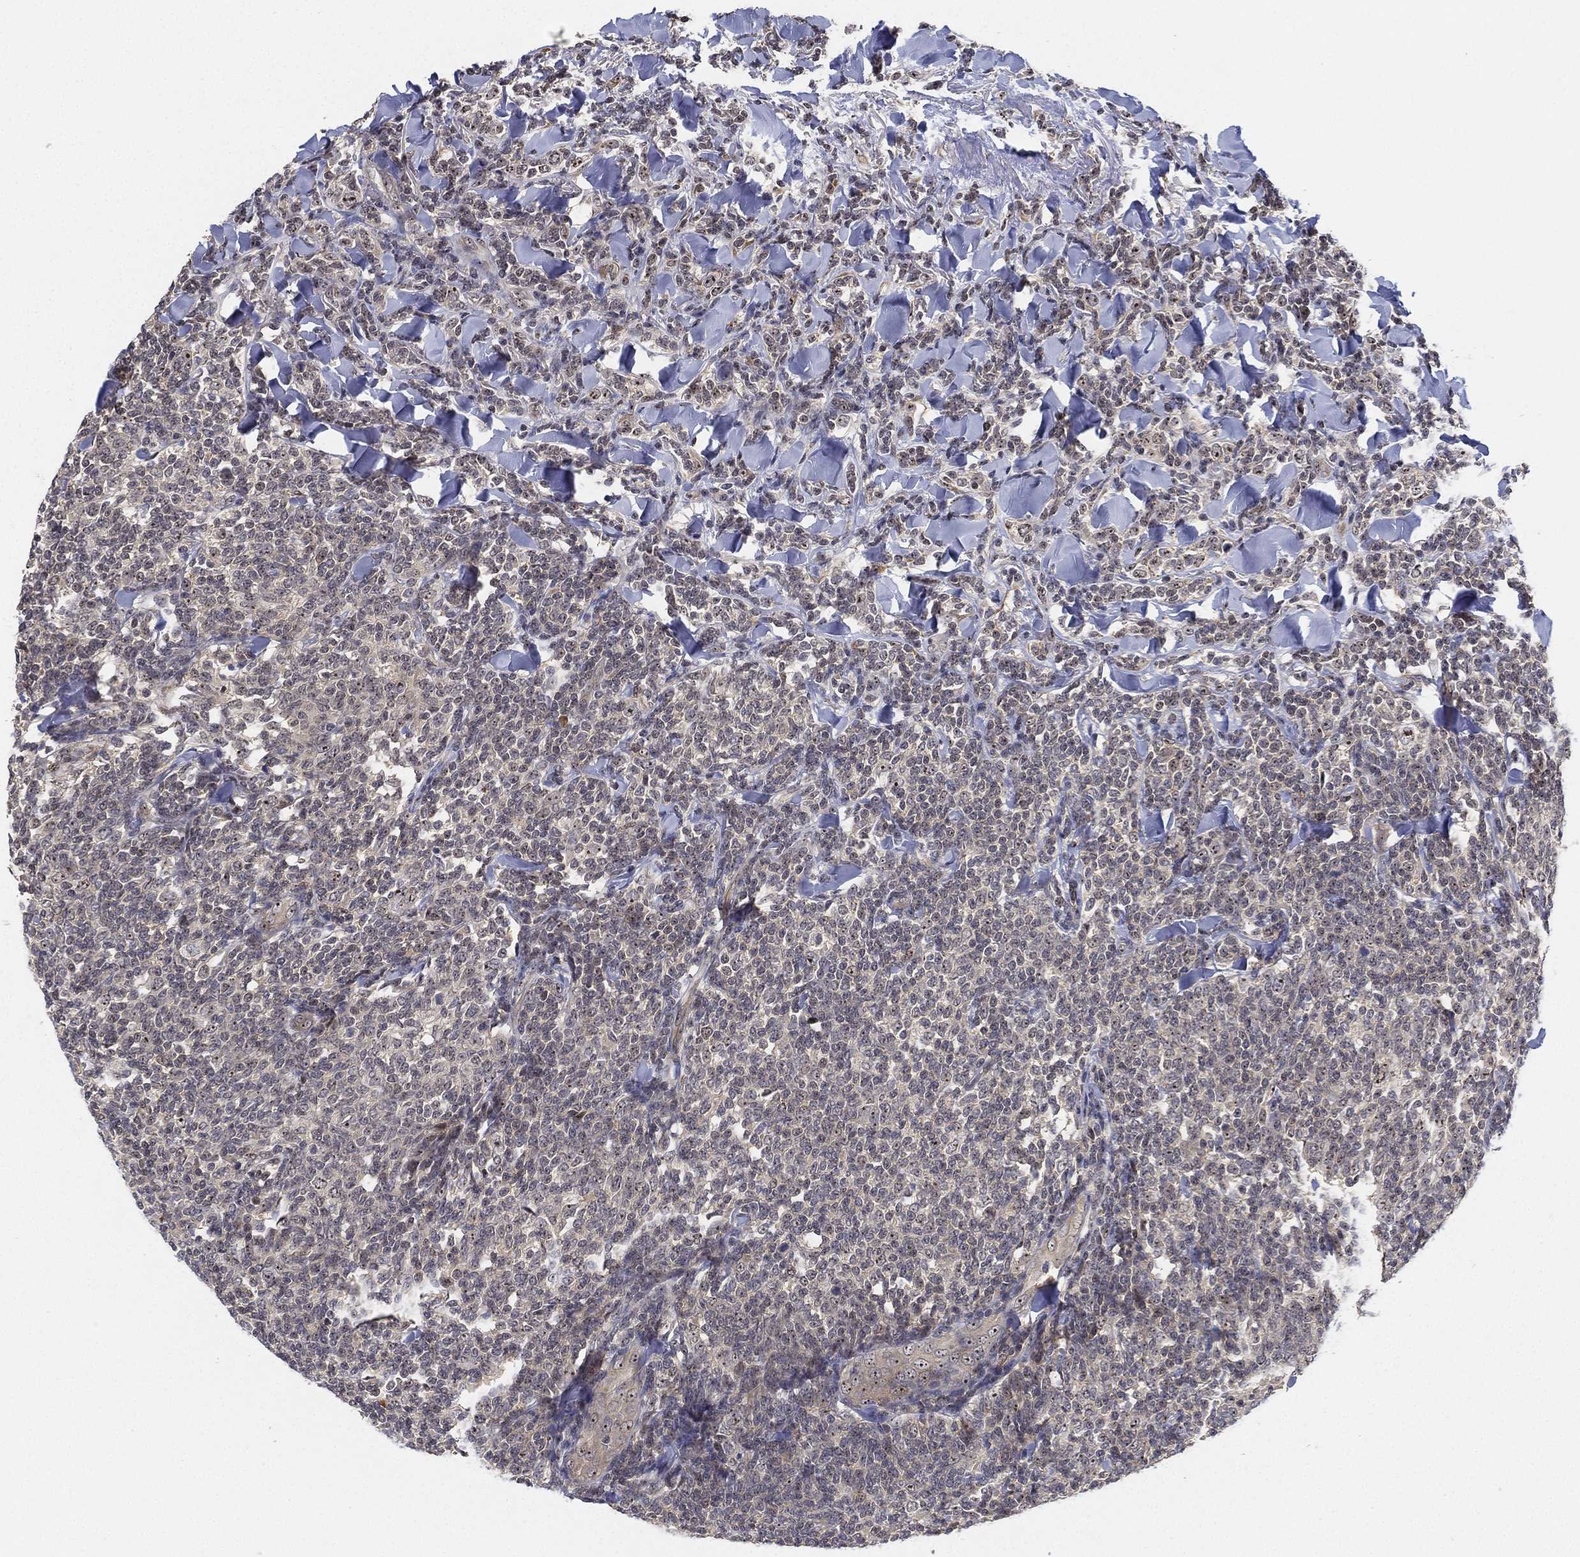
{"staining": {"intensity": "weak", "quantity": "<25%", "location": "nuclear"}, "tissue": "lymphoma", "cell_type": "Tumor cells", "image_type": "cancer", "snomed": [{"axis": "morphology", "description": "Malignant lymphoma, non-Hodgkin's type, Low grade"}, {"axis": "topography", "description": "Lymph node"}], "caption": "Immunohistochemical staining of human lymphoma displays no significant positivity in tumor cells.", "gene": "PPP1R16B", "patient": {"sex": "female", "age": 56}}